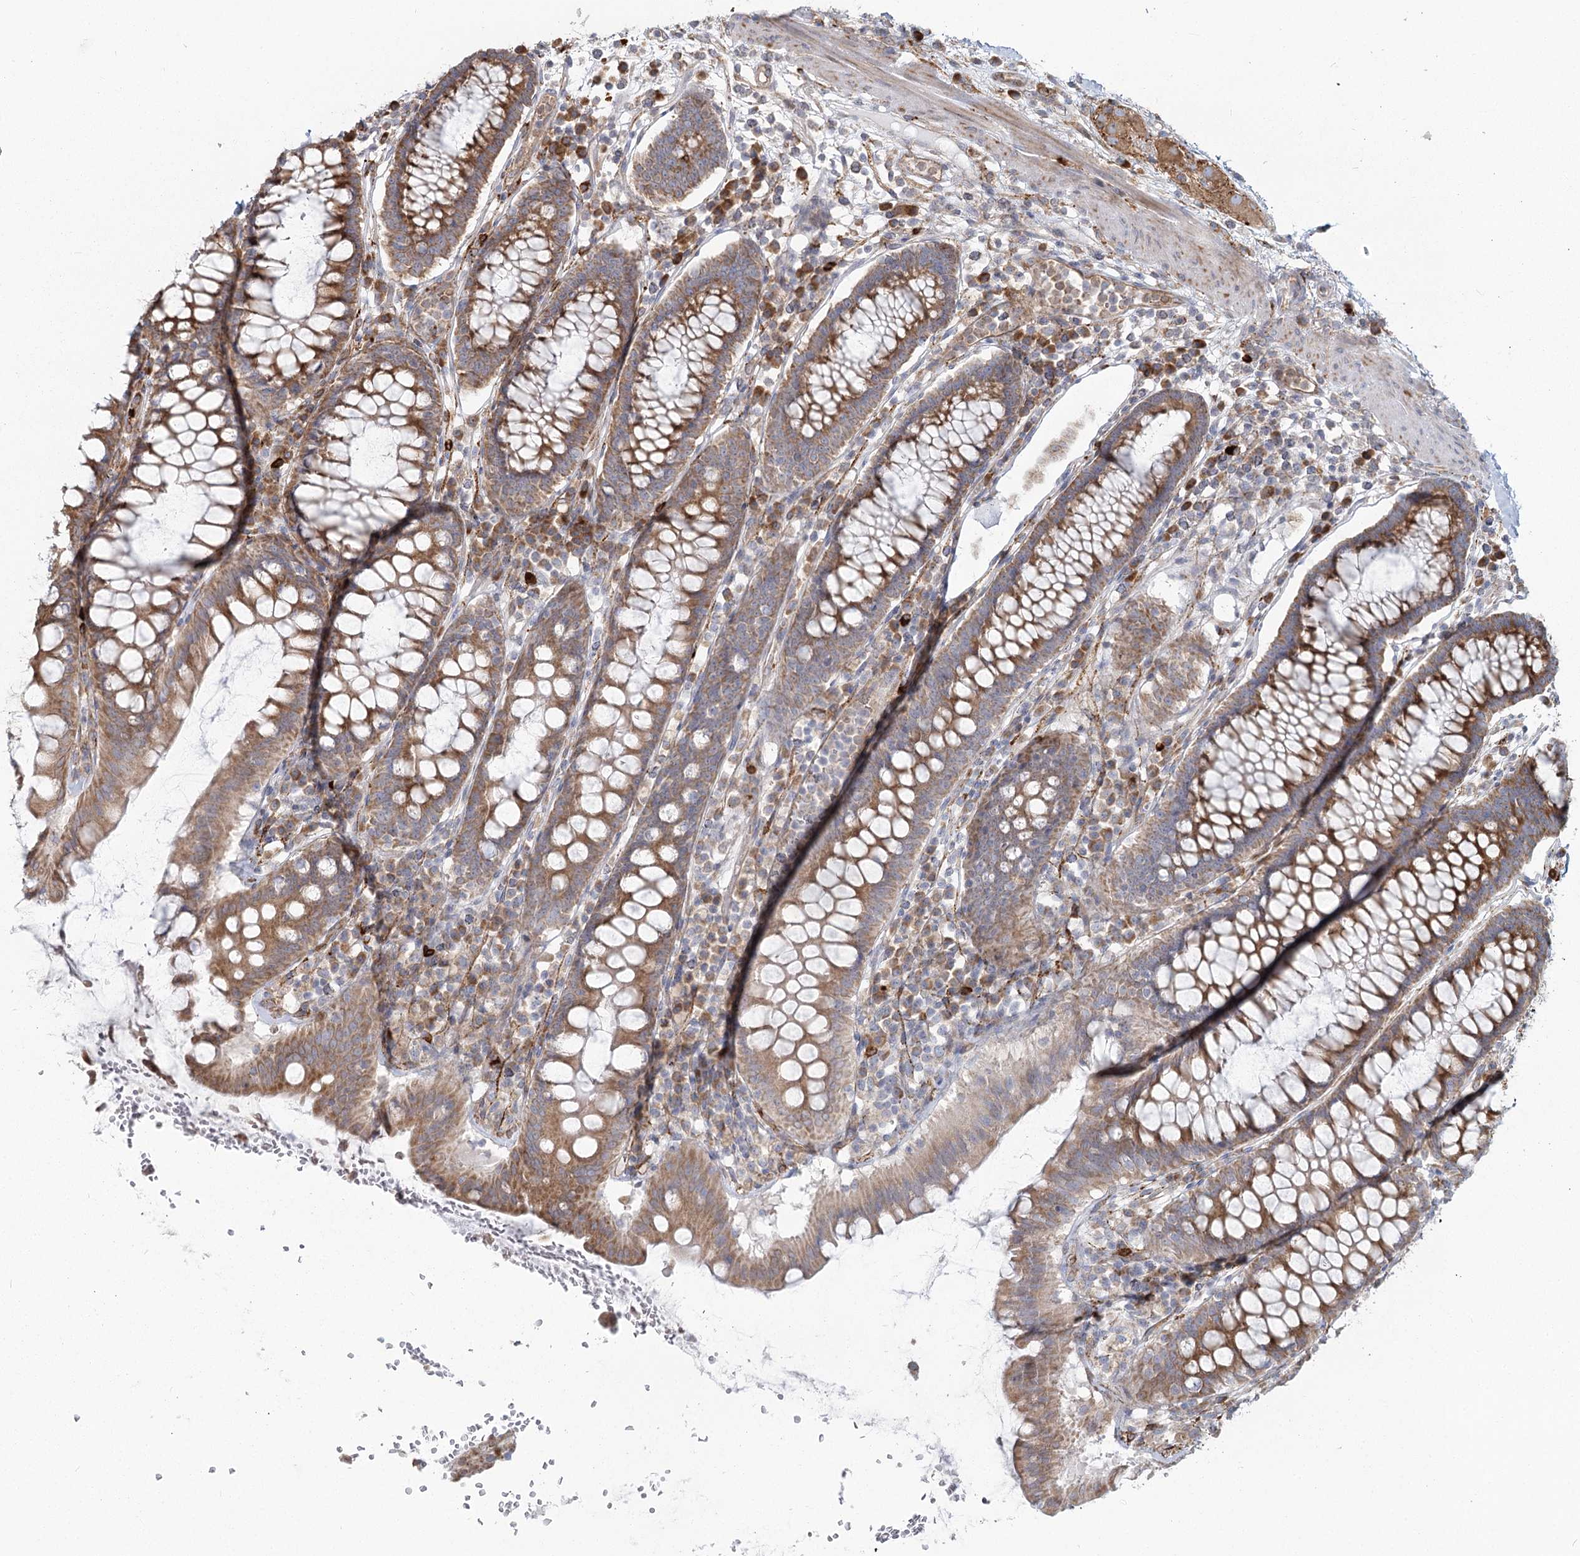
{"staining": {"intensity": "moderate", "quantity": ">75%", "location": "cytoplasmic/membranous"}, "tissue": "colorectal cancer", "cell_type": "Tumor cells", "image_type": "cancer", "snomed": [{"axis": "morphology", "description": "Normal tissue, NOS"}, {"axis": "morphology", "description": "Adenocarcinoma, NOS"}, {"axis": "topography", "description": "Colon"}], "caption": "A brown stain shows moderate cytoplasmic/membranous positivity of a protein in human colorectal cancer tumor cells.", "gene": "HARS2", "patient": {"sex": "female", "age": 75}}